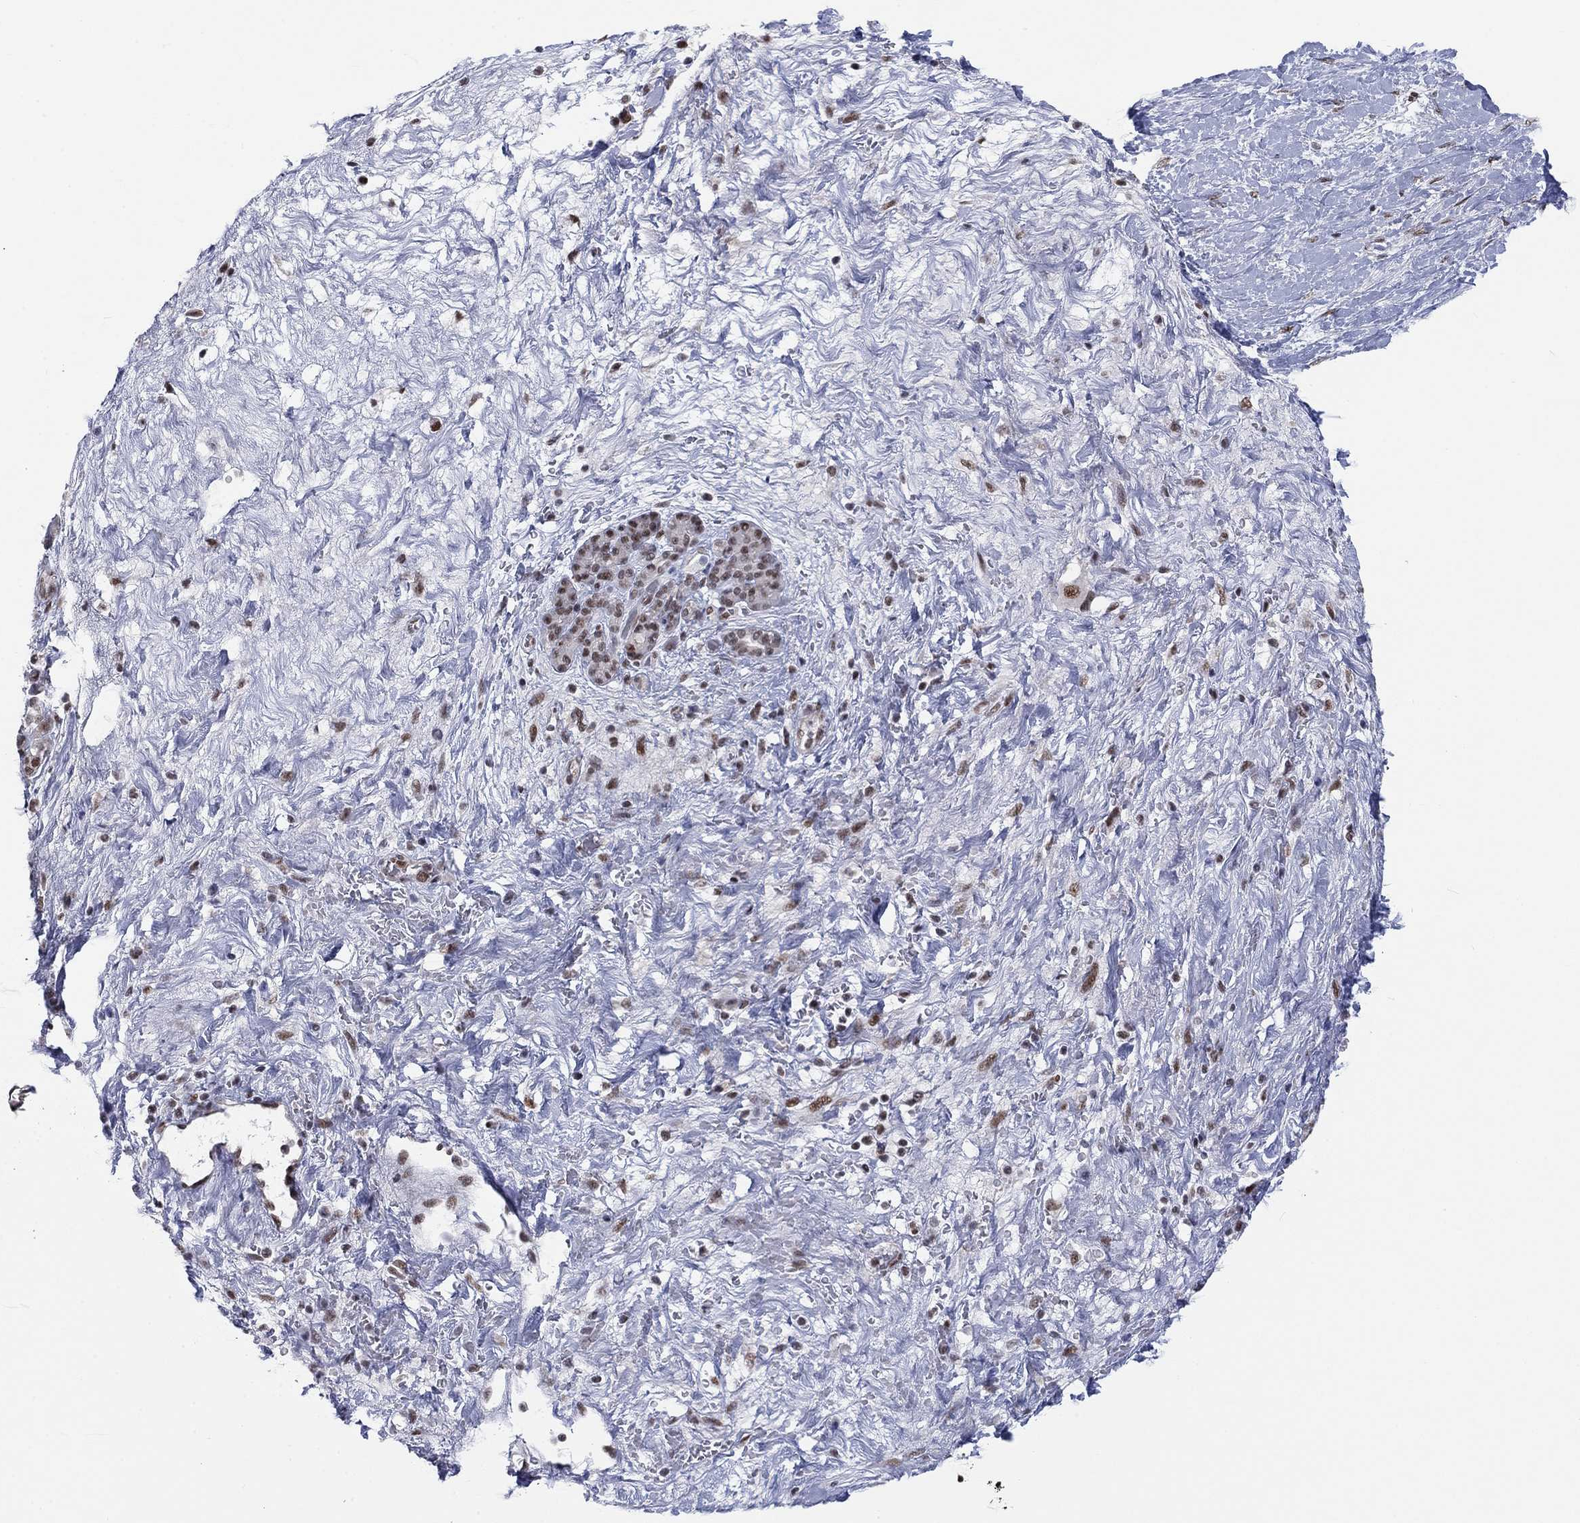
{"staining": {"intensity": "moderate", "quantity": "<25%", "location": "nuclear"}, "tissue": "pancreatic cancer", "cell_type": "Tumor cells", "image_type": "cancer", "snomed": [{"axis": "morphology", "description": "Adenocarcinoma, NOS"}, {"axis": "topography", "description": "Pancreas"}], "caption": "An IHC photomicrograph of neoplastic tissue is shown. Protein staining in brown labels moderate nuclear positivity in pancreatic cancer within tumor cells.", "gene": "FYTTD1", "patient": {"sex": "male", "age": 44}}